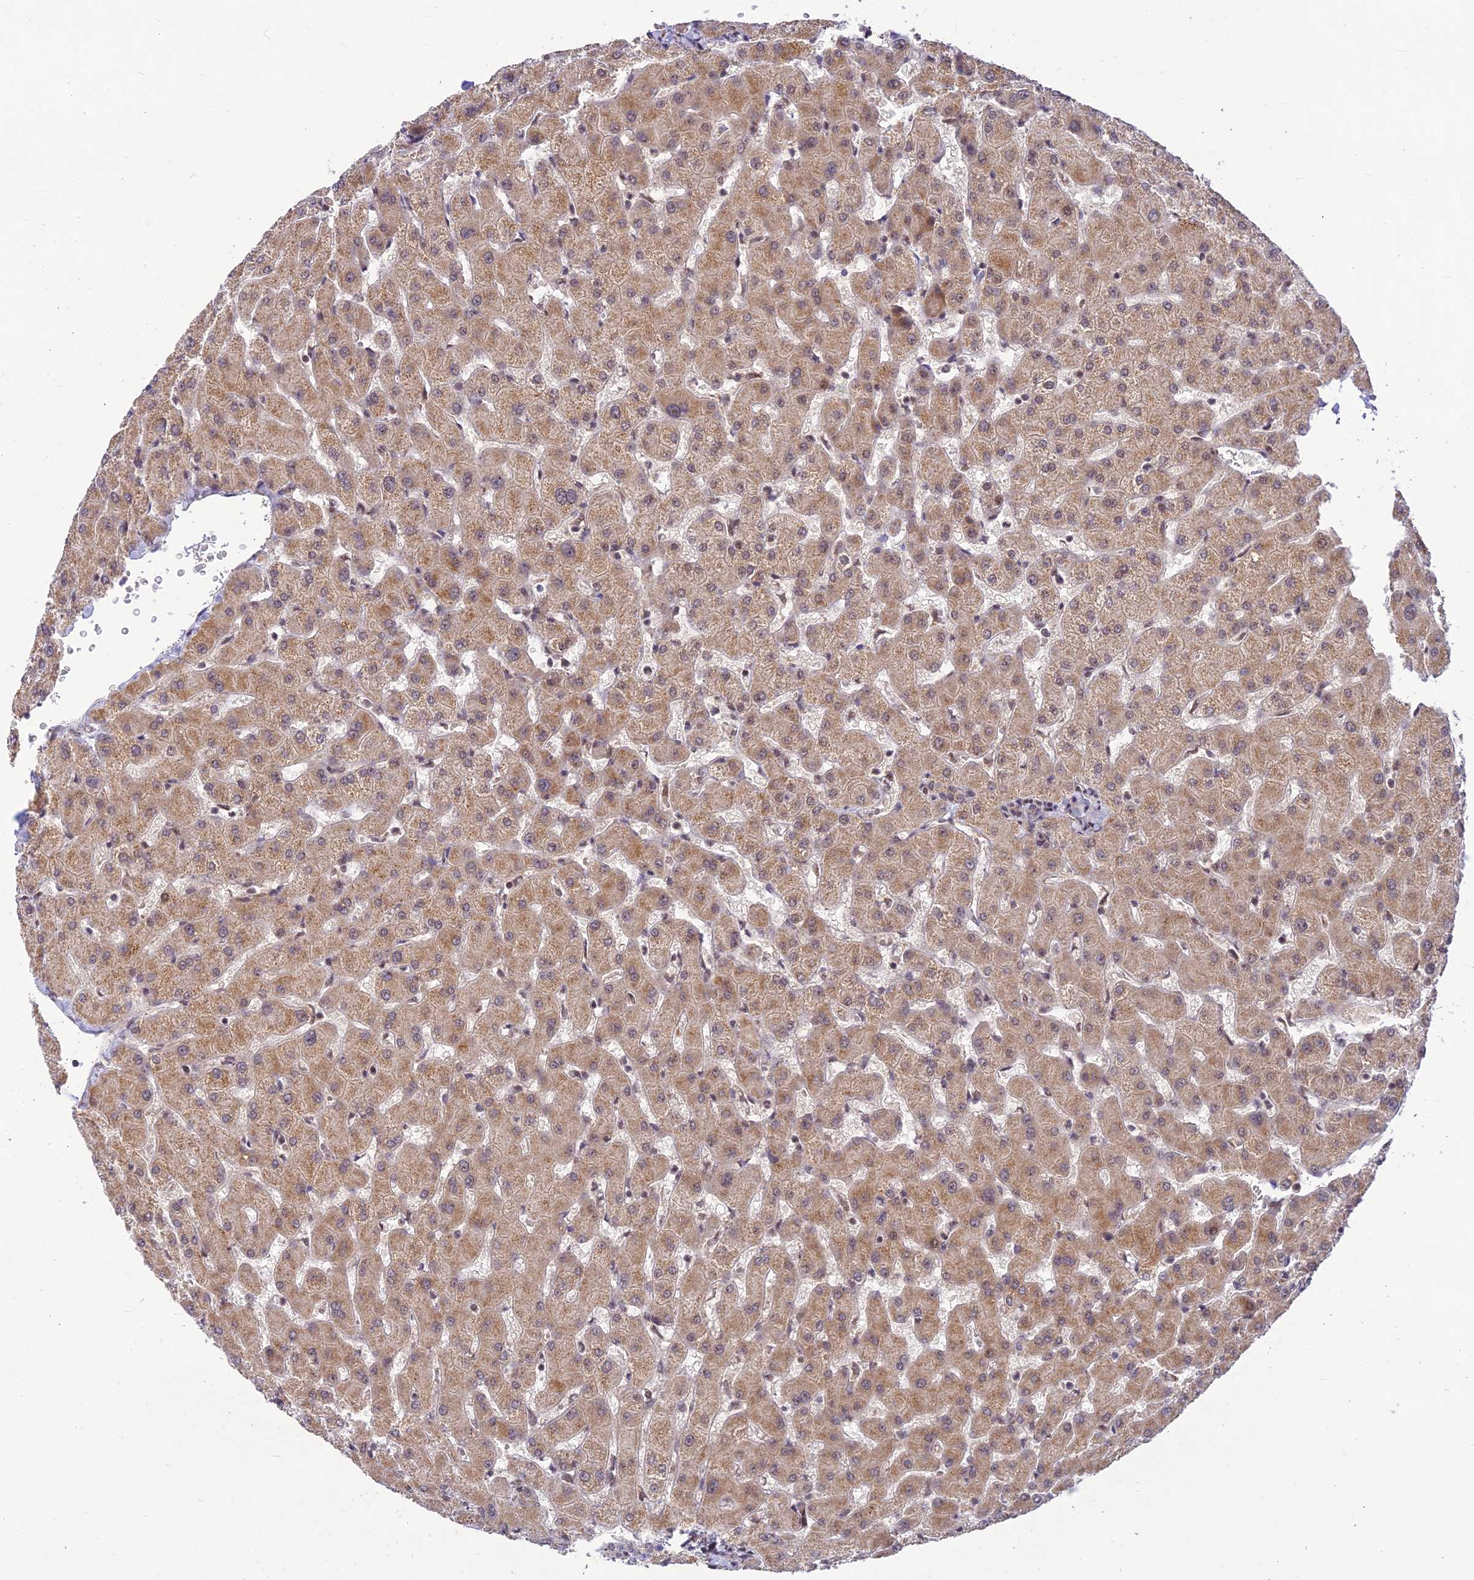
{"staining": {"intensity": "negative", "quantity": "none", "location": "none"}, "tissue": "liver", "cell_type": "Cholangiocytes", "image_type": "normal", "snomed": [{"axis": "morphology", "description": "Normal tissue, NOS"}, {"axis": "topography", "description": "Liver"}], "caption": "Cholangiocytes are negative for protein expression in unremarkable human liver. The staining is performed using DAB brown chromogen with nuclei counter-stained in using hematoxylin.", "gene": "MICOS13", "patient": {"sex": "female", "age": 63}}